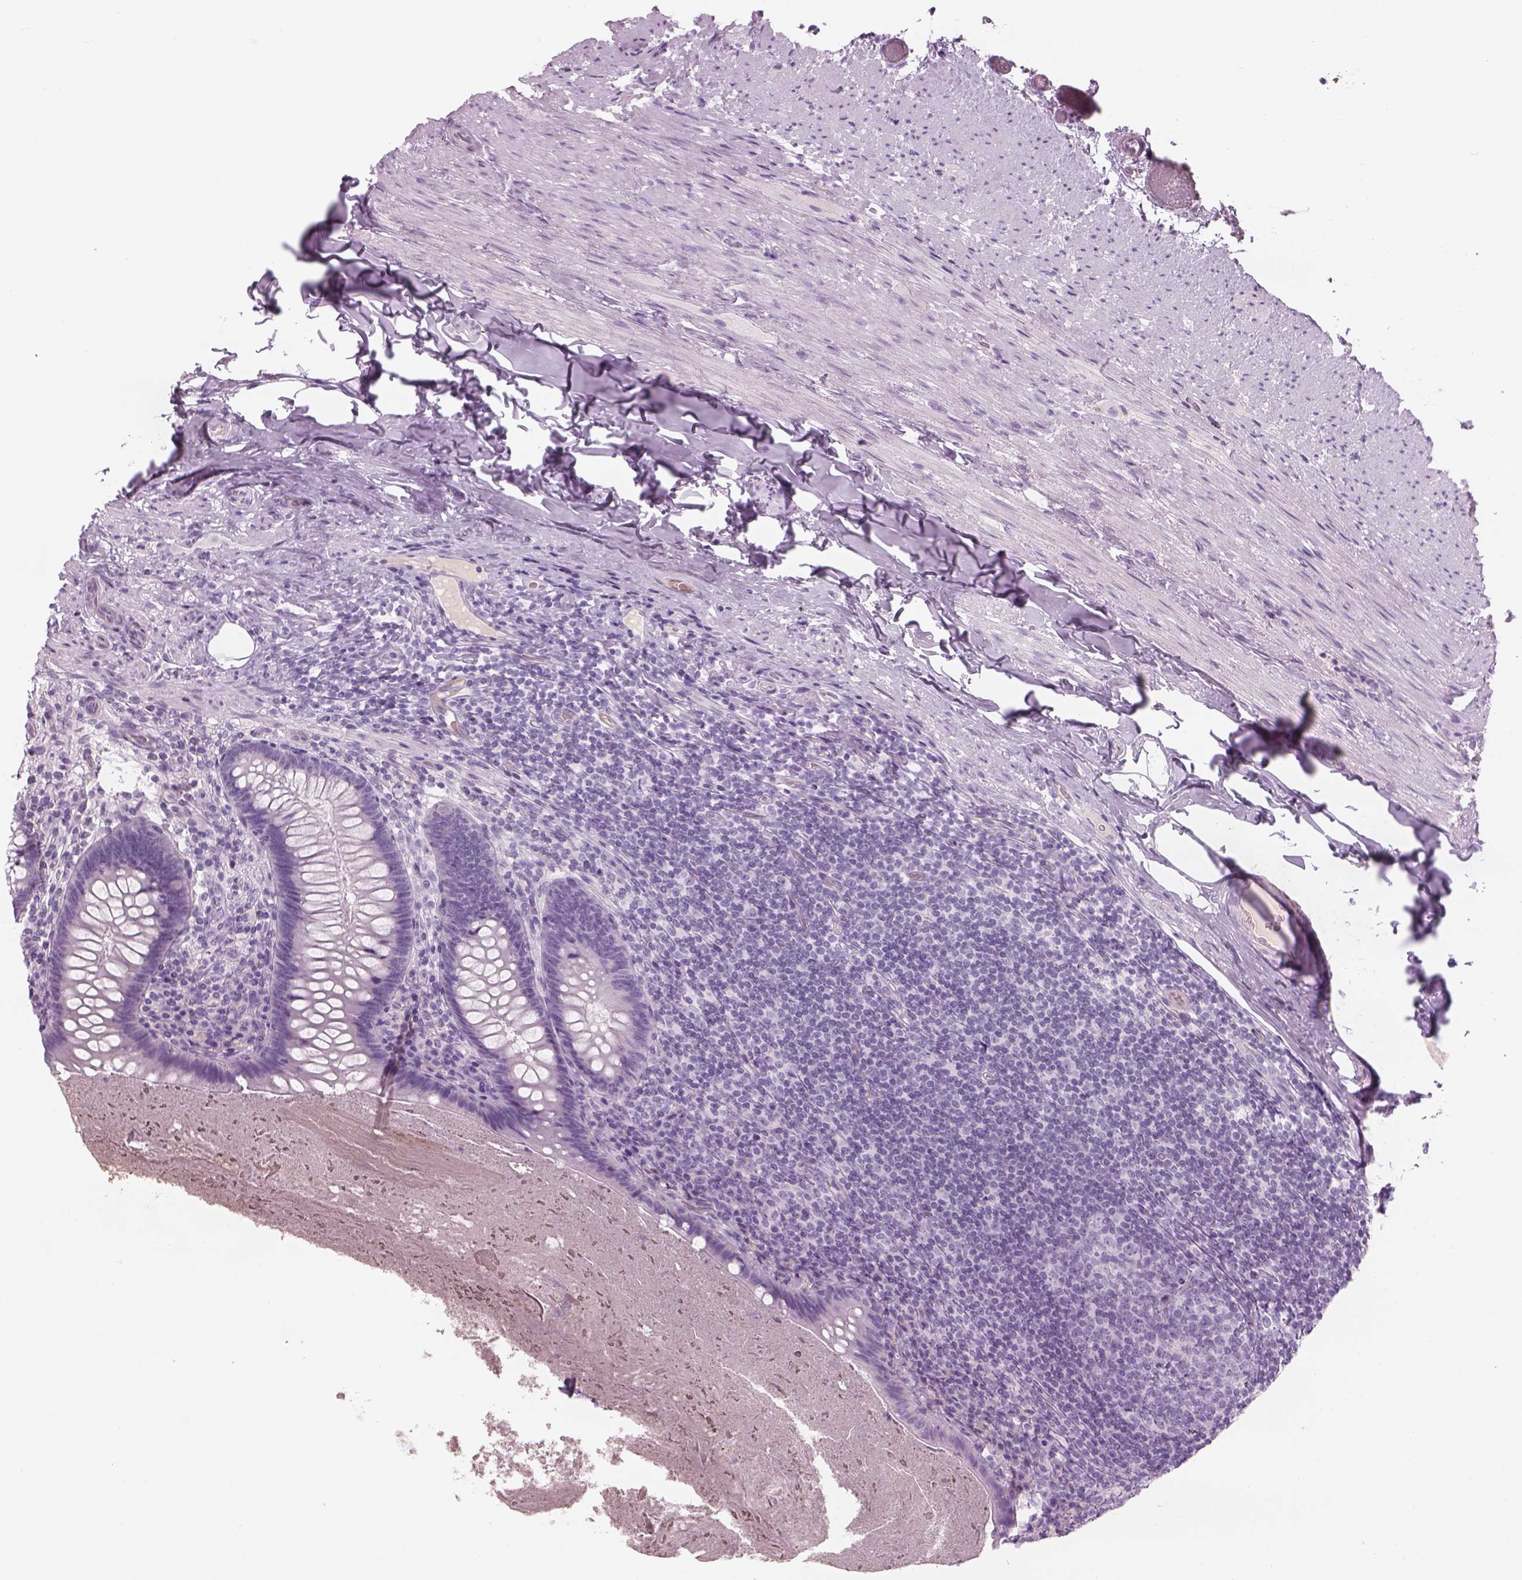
{"staining": {"intensity": "negative", "quantity": "none", "location": "none"}, "tissue": "appendix", "cell_type": "Glandular cells", "image_type": "normal", "snomed": [{"axis": "morphology", "description": "Normal tissue, NOS"}, {"axis": "topography", "description": "Appendix"}], "caption": "Immunohistochemistry histopathology image of benign appendix stained for a protein (brown), which demonstrates no staining in glandular cells.", "gene": "GAS2L2", "patient": {"sex": "male", "age": 47}}